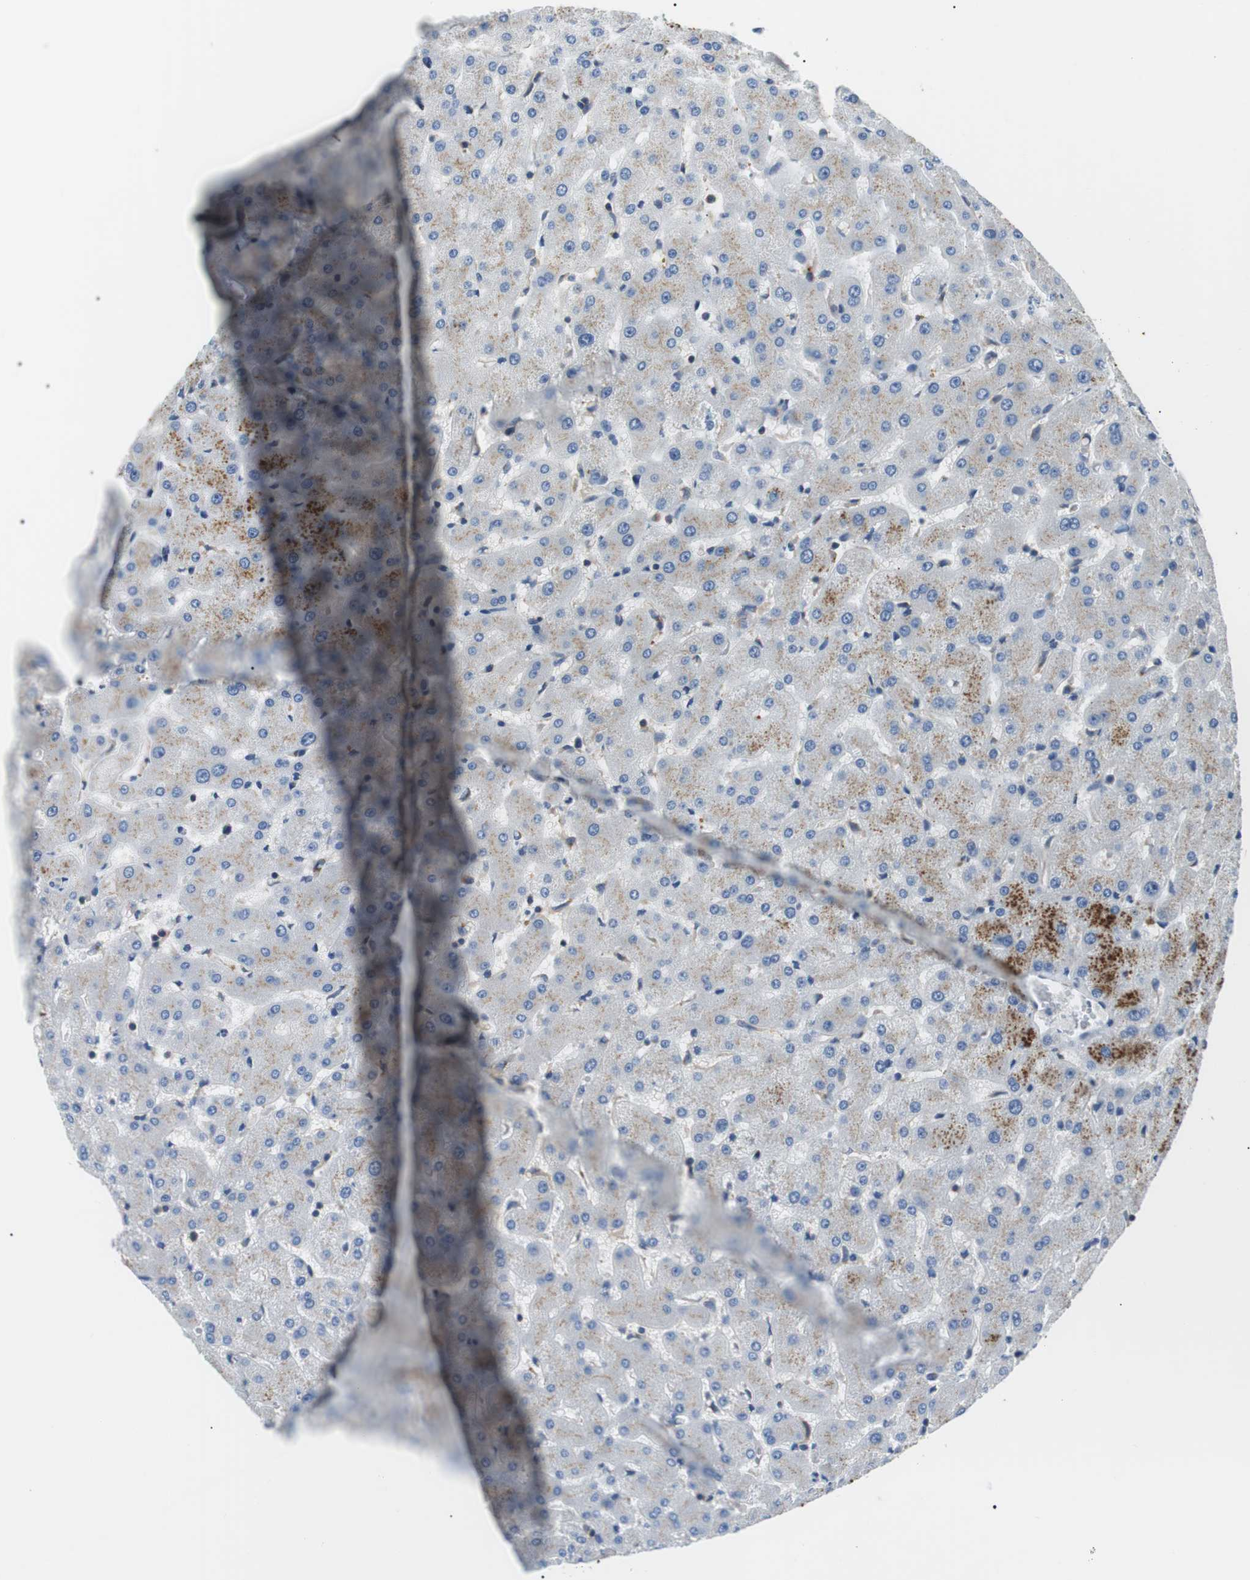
{"staining": {"intensity": "negative", "quantity": "none", "location": "none"}, "tissue": "liver", "cell_type": "Cholangiocytes", "image_type": "normal", "snomed": [{"axis": "morphology", "description": "Normal tissue, NOS"}, {"axis": "topography", "description": "Liver"}], "caption": "DAB immunohistochemical staining of normal liver shows no significant staining in cholangiocytes.", "gene": "DIPK1A", "patient": {"sex": "female", "age": 63}}